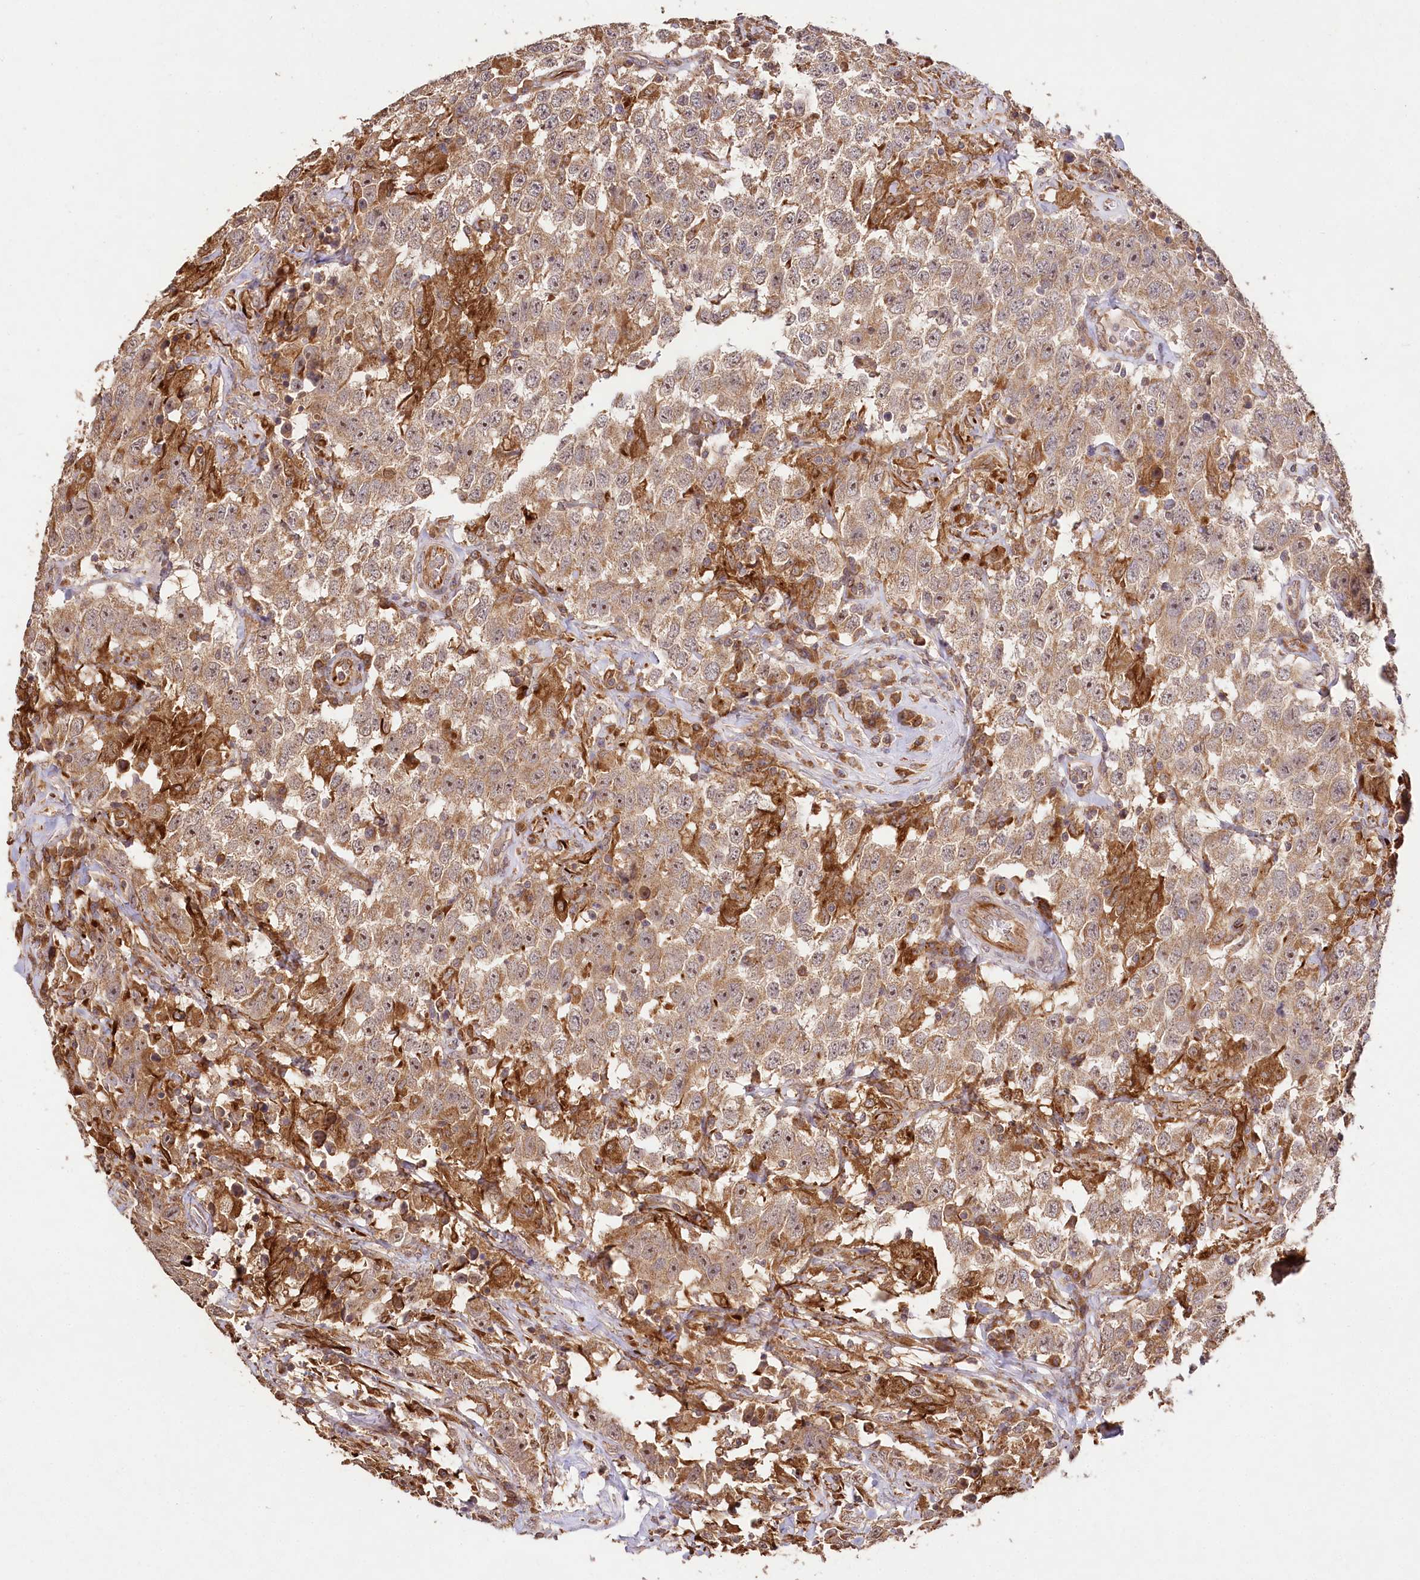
{"staining": {"intensity": "moderate", "quantity": ">75%", "location": "cytoplasmic/membranous,nuclear"}, "tissue": "testis cancer", "cell_type": "Tumor cells", "image_type": "cancer", "snomed": [{"axis": "morphology", "description": "Seminoma, NOS"}, {"axis": "topography", "description": "Testis"}], "caption": "DAB (3,3'-diaminobenzidine) immunohistochemical staining of testis cancer (seminoma) exhibits moderate cytoplasmic/membranous and nuclear protein positivity in approximately >75% of tumor cells. The protein of interest is stained brown, and the nuclei are stained in blue (DAB IHC with brightfield microscopy, high magnification).", "gene": "DMXL1", "patient": {"sex": "male", "age": 41}}